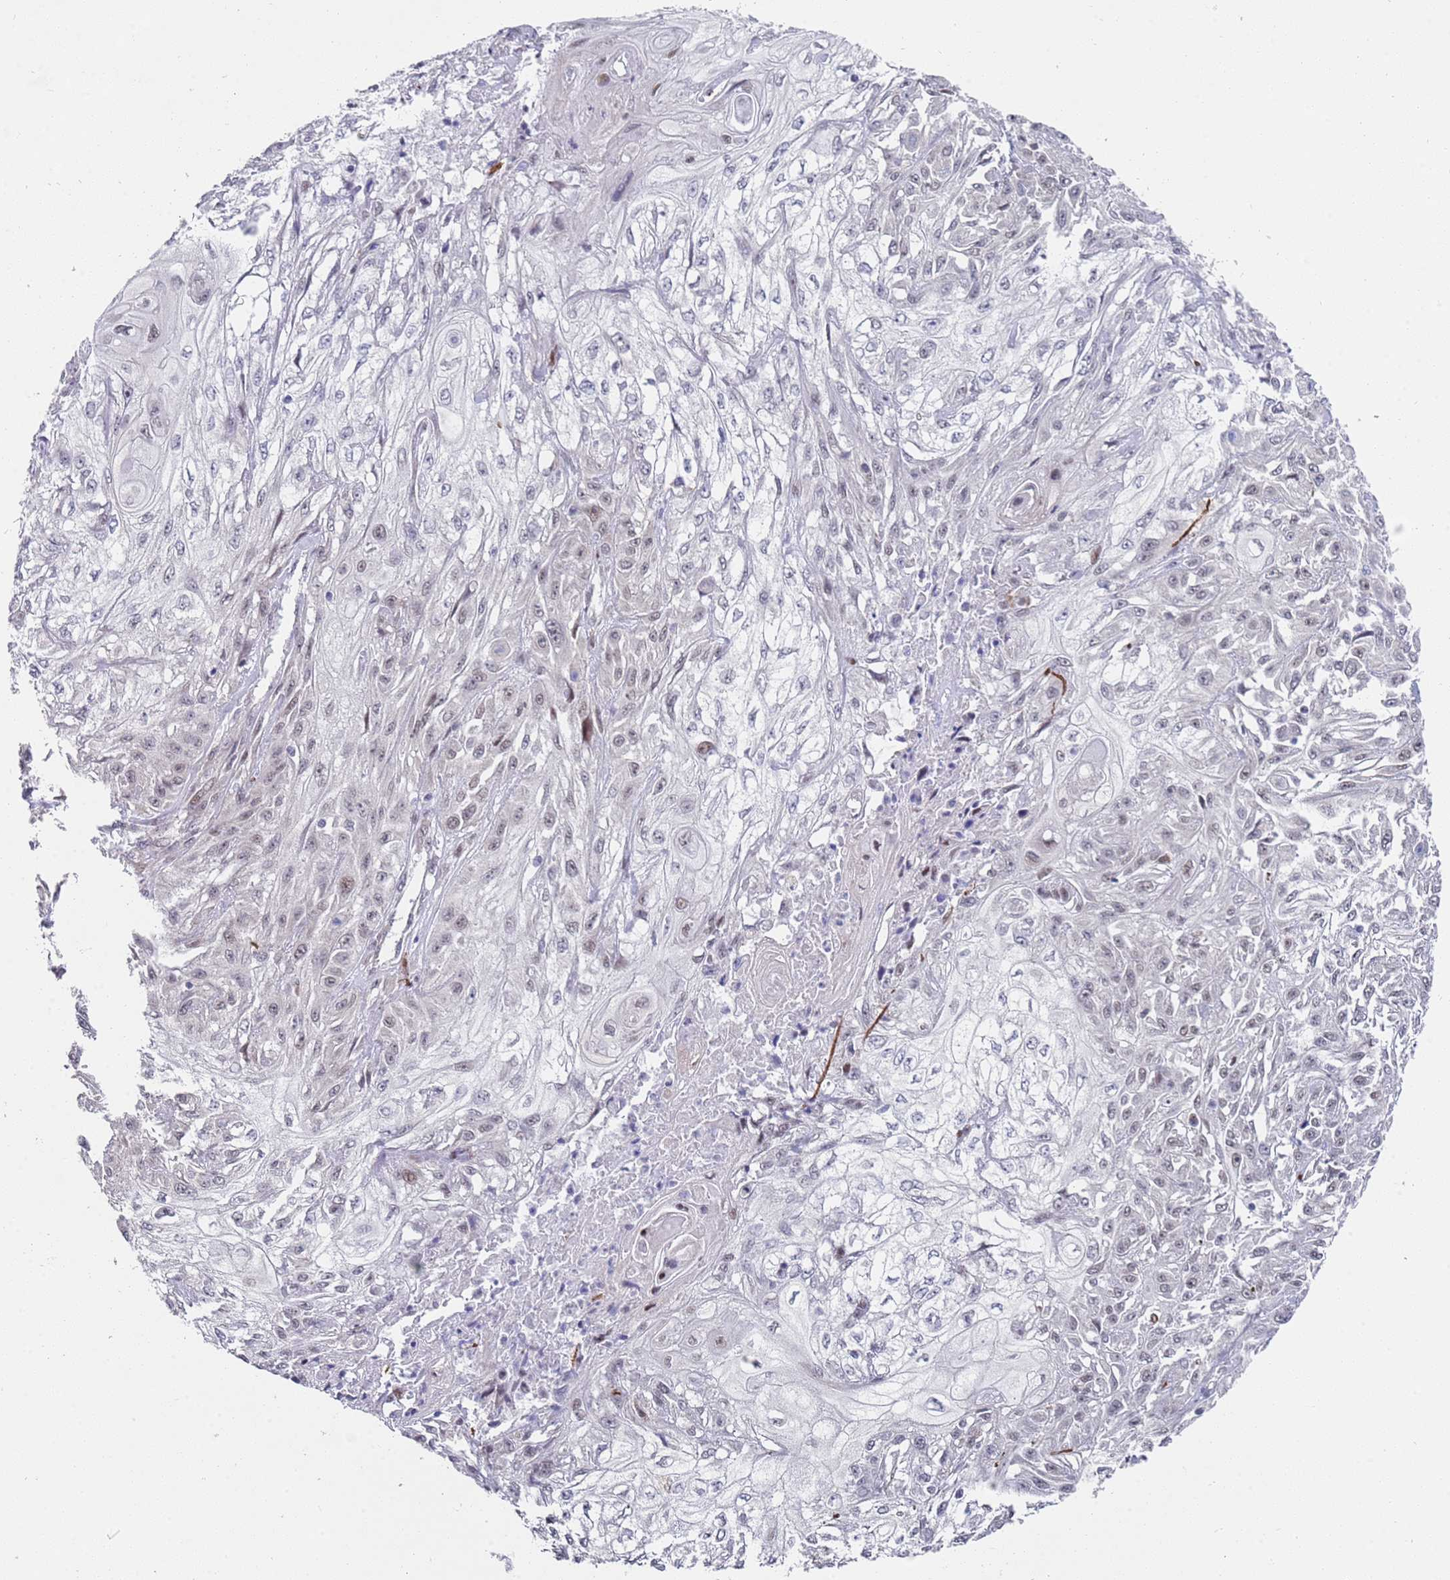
{"staining": {"intensity": "weak", "quantity": "25%-75%", "location": "nuclear"}, "tissue": "skin cancer", "cell_type": "Tumor cells", "image_type": "cancer", "snomed": [{"axis": "morphology", "description": "Squamous cell carcinoma, NOS"}, {"axis": "morphology", "description": "Squamous cell carcinoma, metastatic, NOS"}, {"axis": "topography", "description": "Skin"}, {"axis": "topography", "description": "Lymph node"}], "caption": "The immunohistochemical stain highlights weak nuclear staining in tumor cells of skin cancer tissue.", "gene": "COPS6", "patient": {"sex": "male", "age": 75}}